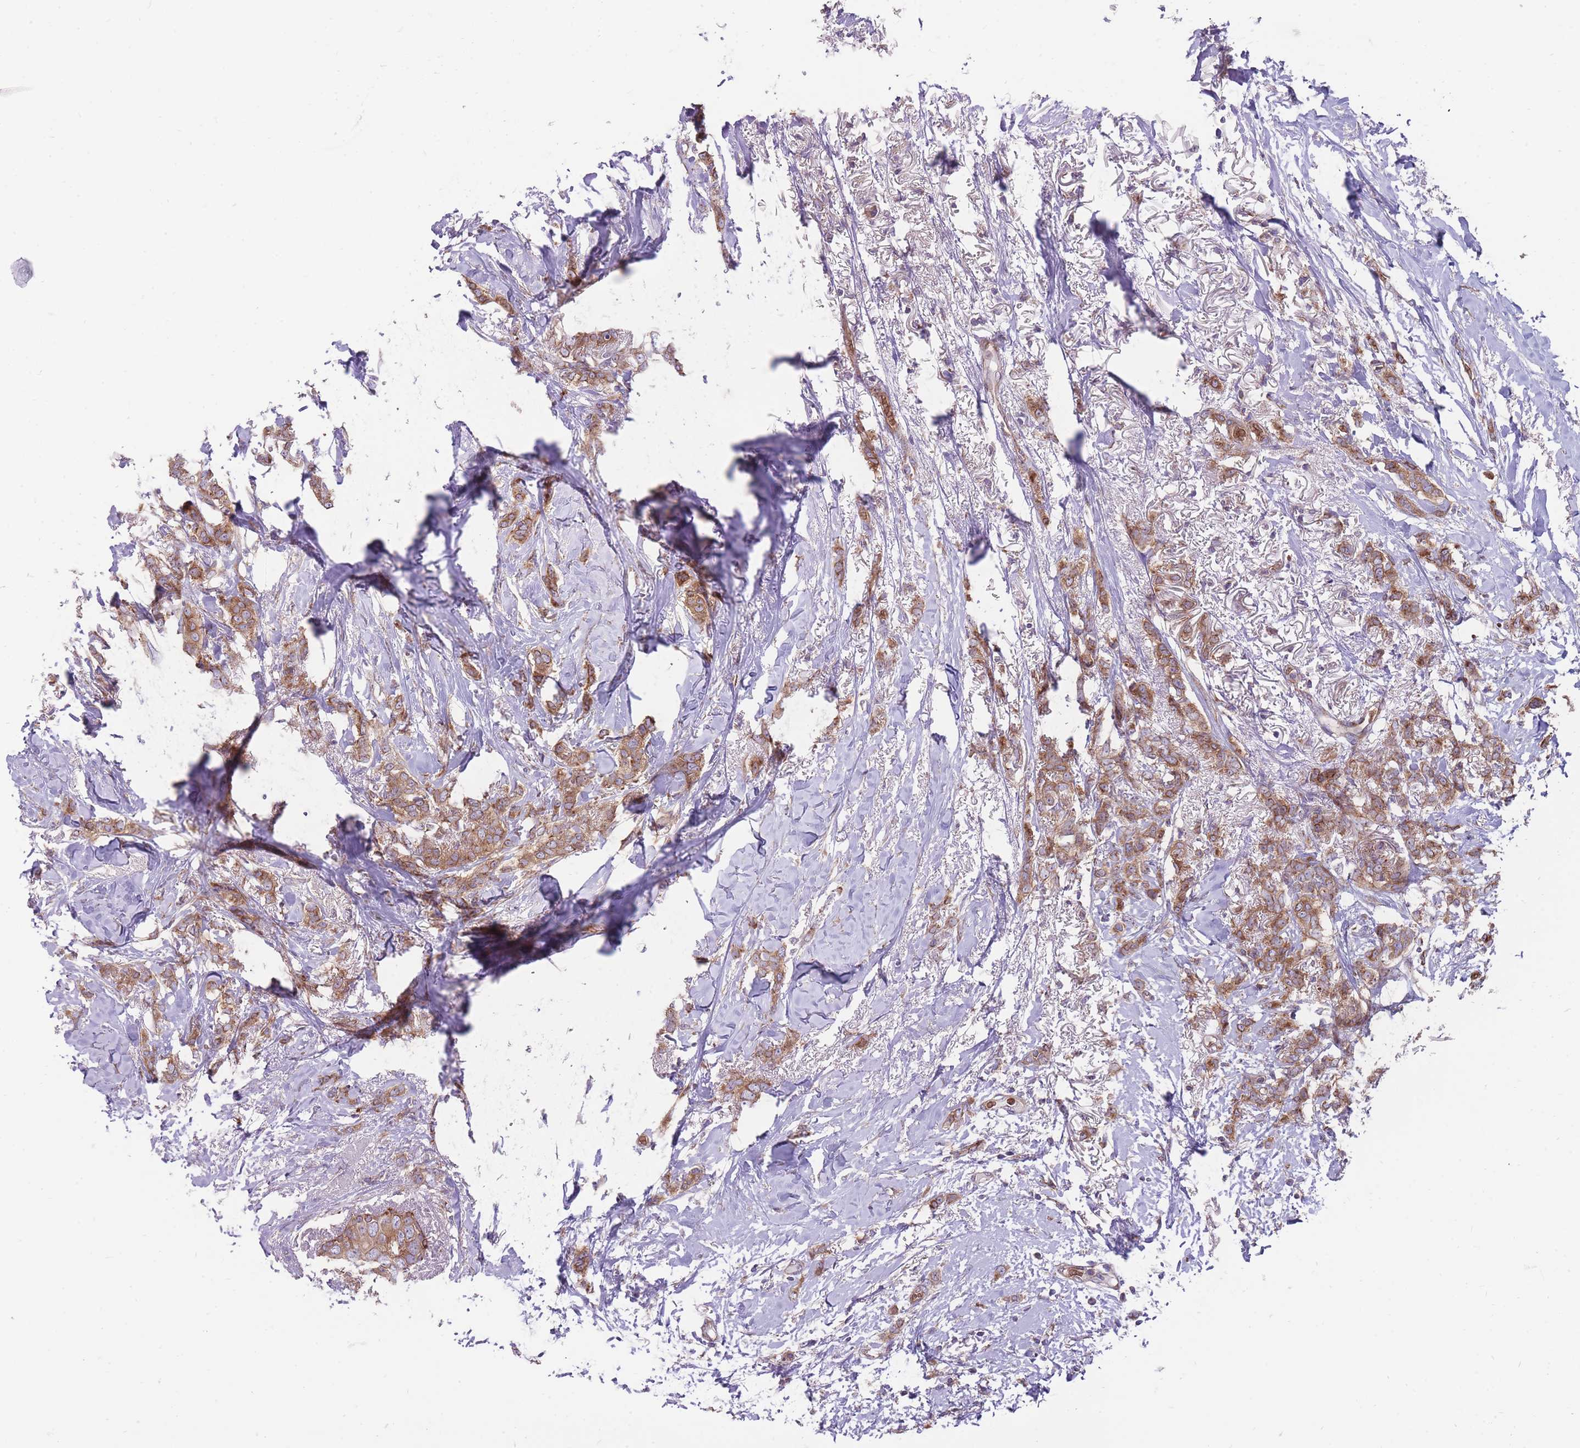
{"staining": {"intensity": "moderate", "quantity": ">75%", "location": "cytoplasmic/membranous"}, "tissue": "breast cancer", "cell_type": "Tumor cells", "image_type": "cancer", "snomed": [{"axis": "morphology", "description": "Duct carcinoma"}, {"axis": "topography", "description": "Breast"}], "caption": "Approximately >75% of tumor cells in breast cancer (infiltrating ductal carcinoma) exhibit moderate cytoplasmic/membranous protein staining as visualized by brown immunohistochemical staining.", "gene": "ANKRD10", "patient": {"sex": "female", "age": 72}}